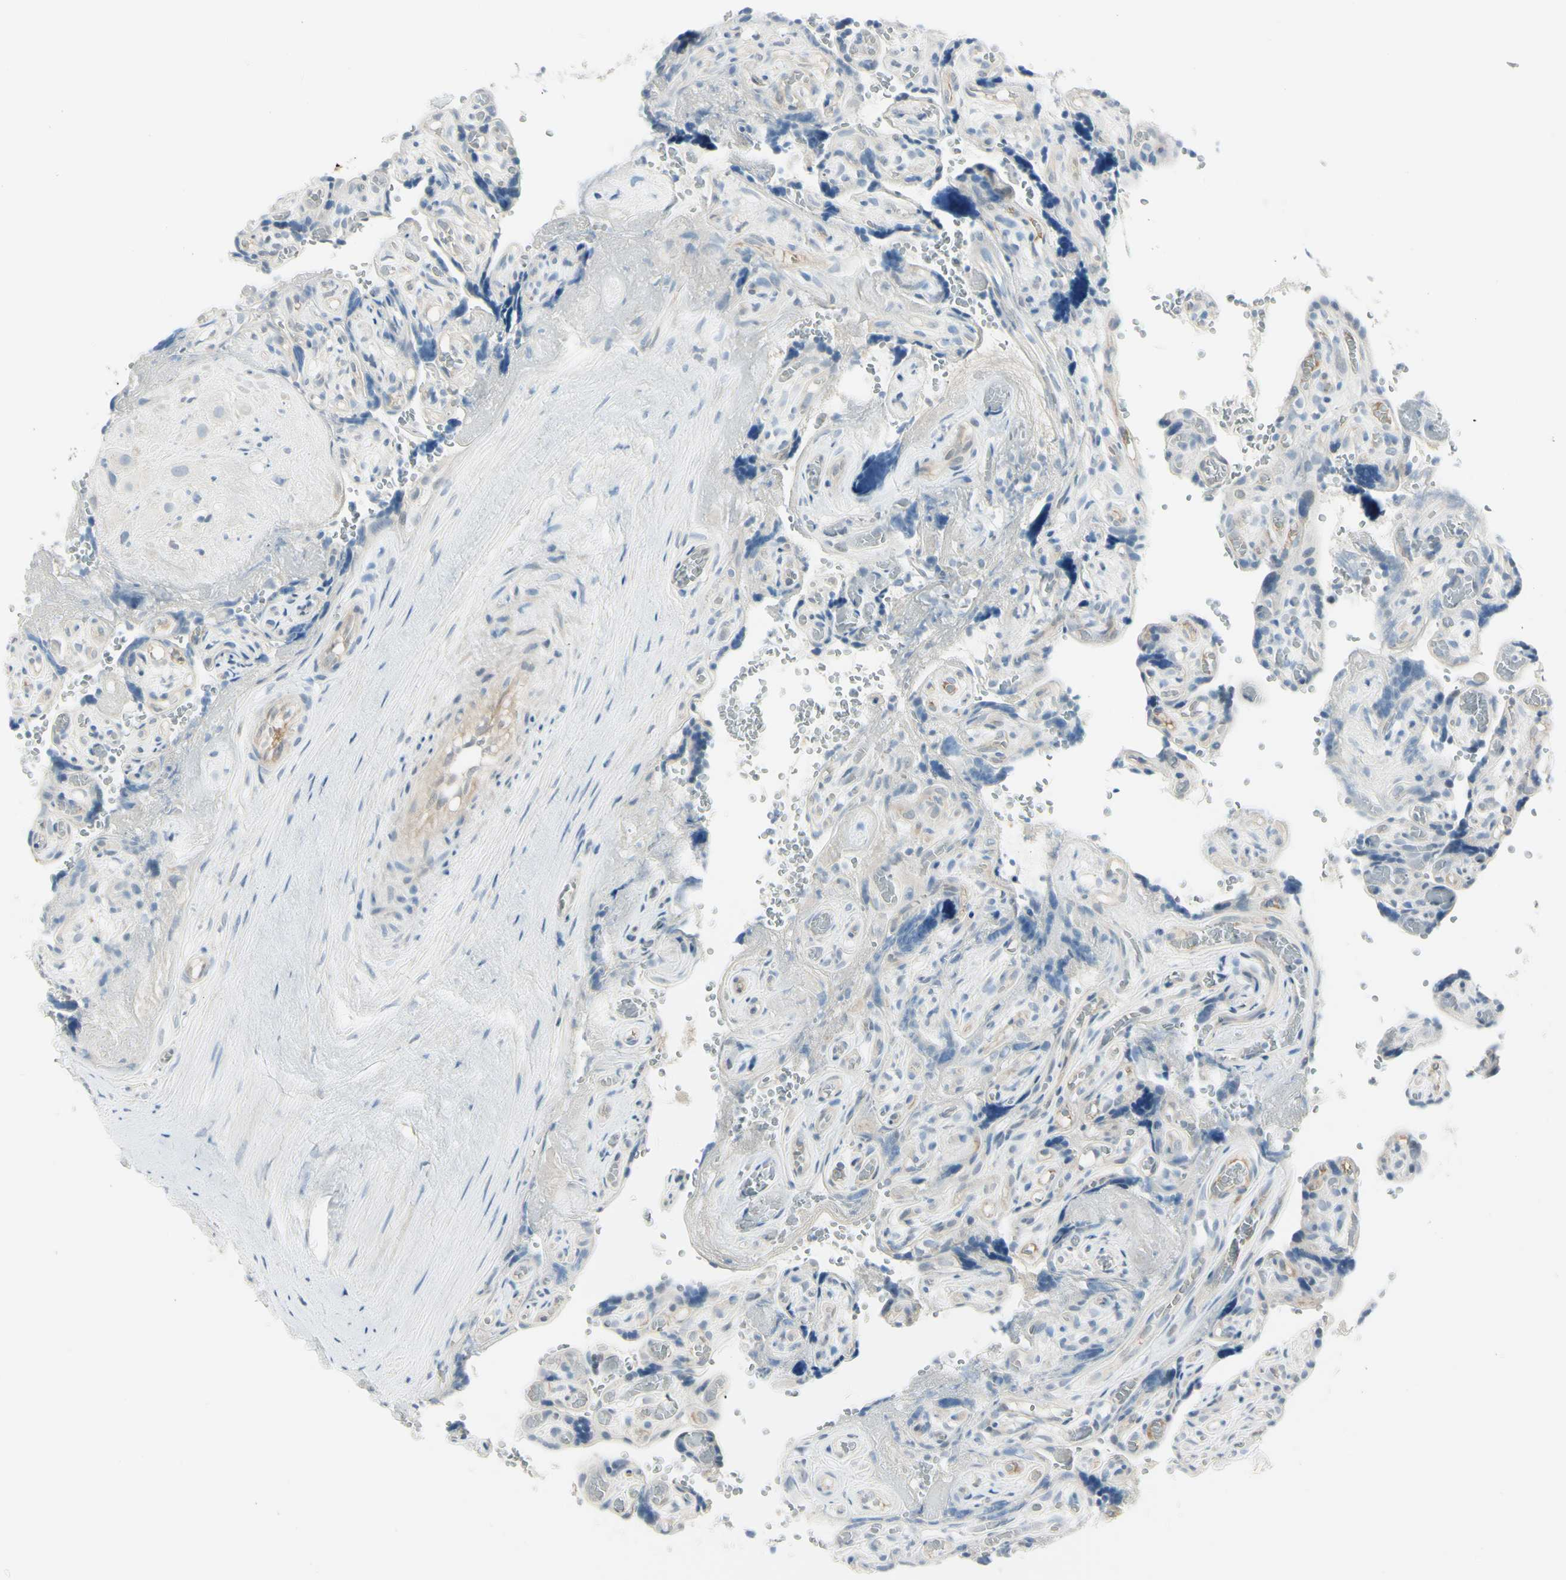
{"staining": {"intensity": "negative", "quantity": "none", "location": "none"}, "tissue": "placenta", "cell_type": "Decidual cells", "image_type": "normal", "snomed": [{"axis": "morphology", "description": "Normal tissue, NOS"}, {"axis": "topography", "description": "Placenta"}], "caption": "Micrograph shows no significant protein positivity in decidual cells of normal placenta.", "gene": "ASB9", "patient": {"sex": "female", "age": 30}}